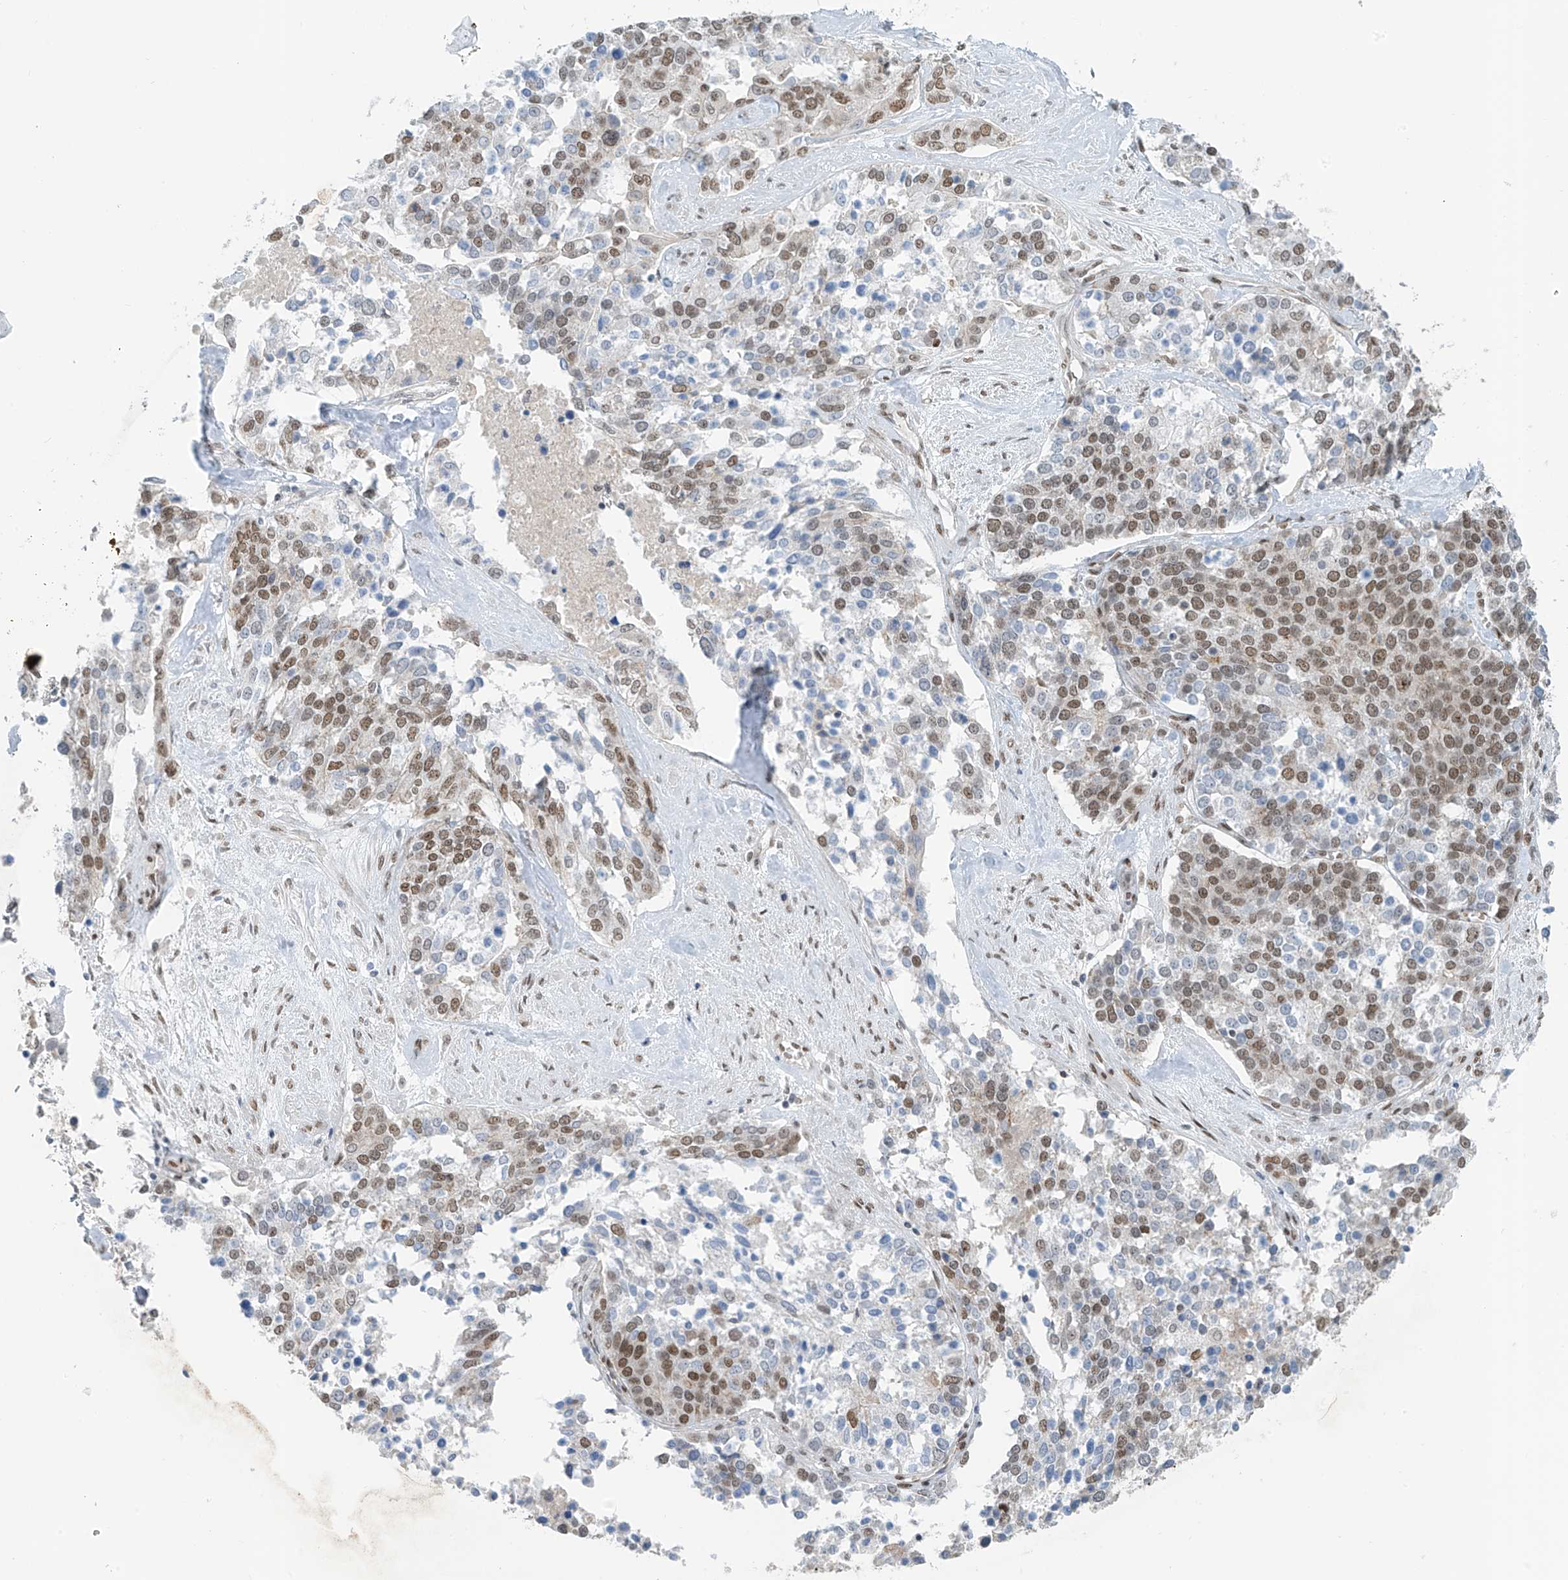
{"staining": {"intensity": "moderate", "quantity": "25%-75%", "location": "nuclear"}, "tissue": "ovarian cancer", "cell_type": "Tumor cells", "image_type": "cancer", "snomed": [{"axis": "morphology", "description": "Cystadenocarcinoma, serous, NOS"}, {"axis": "topography", "description": "Ovary"}], "caption": "Human ovarian cancer (serous cystadenocarcinoma) stained with a brown dye reveals moderate nuclear positive positivity in approximately 25%-75% of tumor cells.", "gene": "MCM9", "patient": {"sex": "female", "age": 44}}